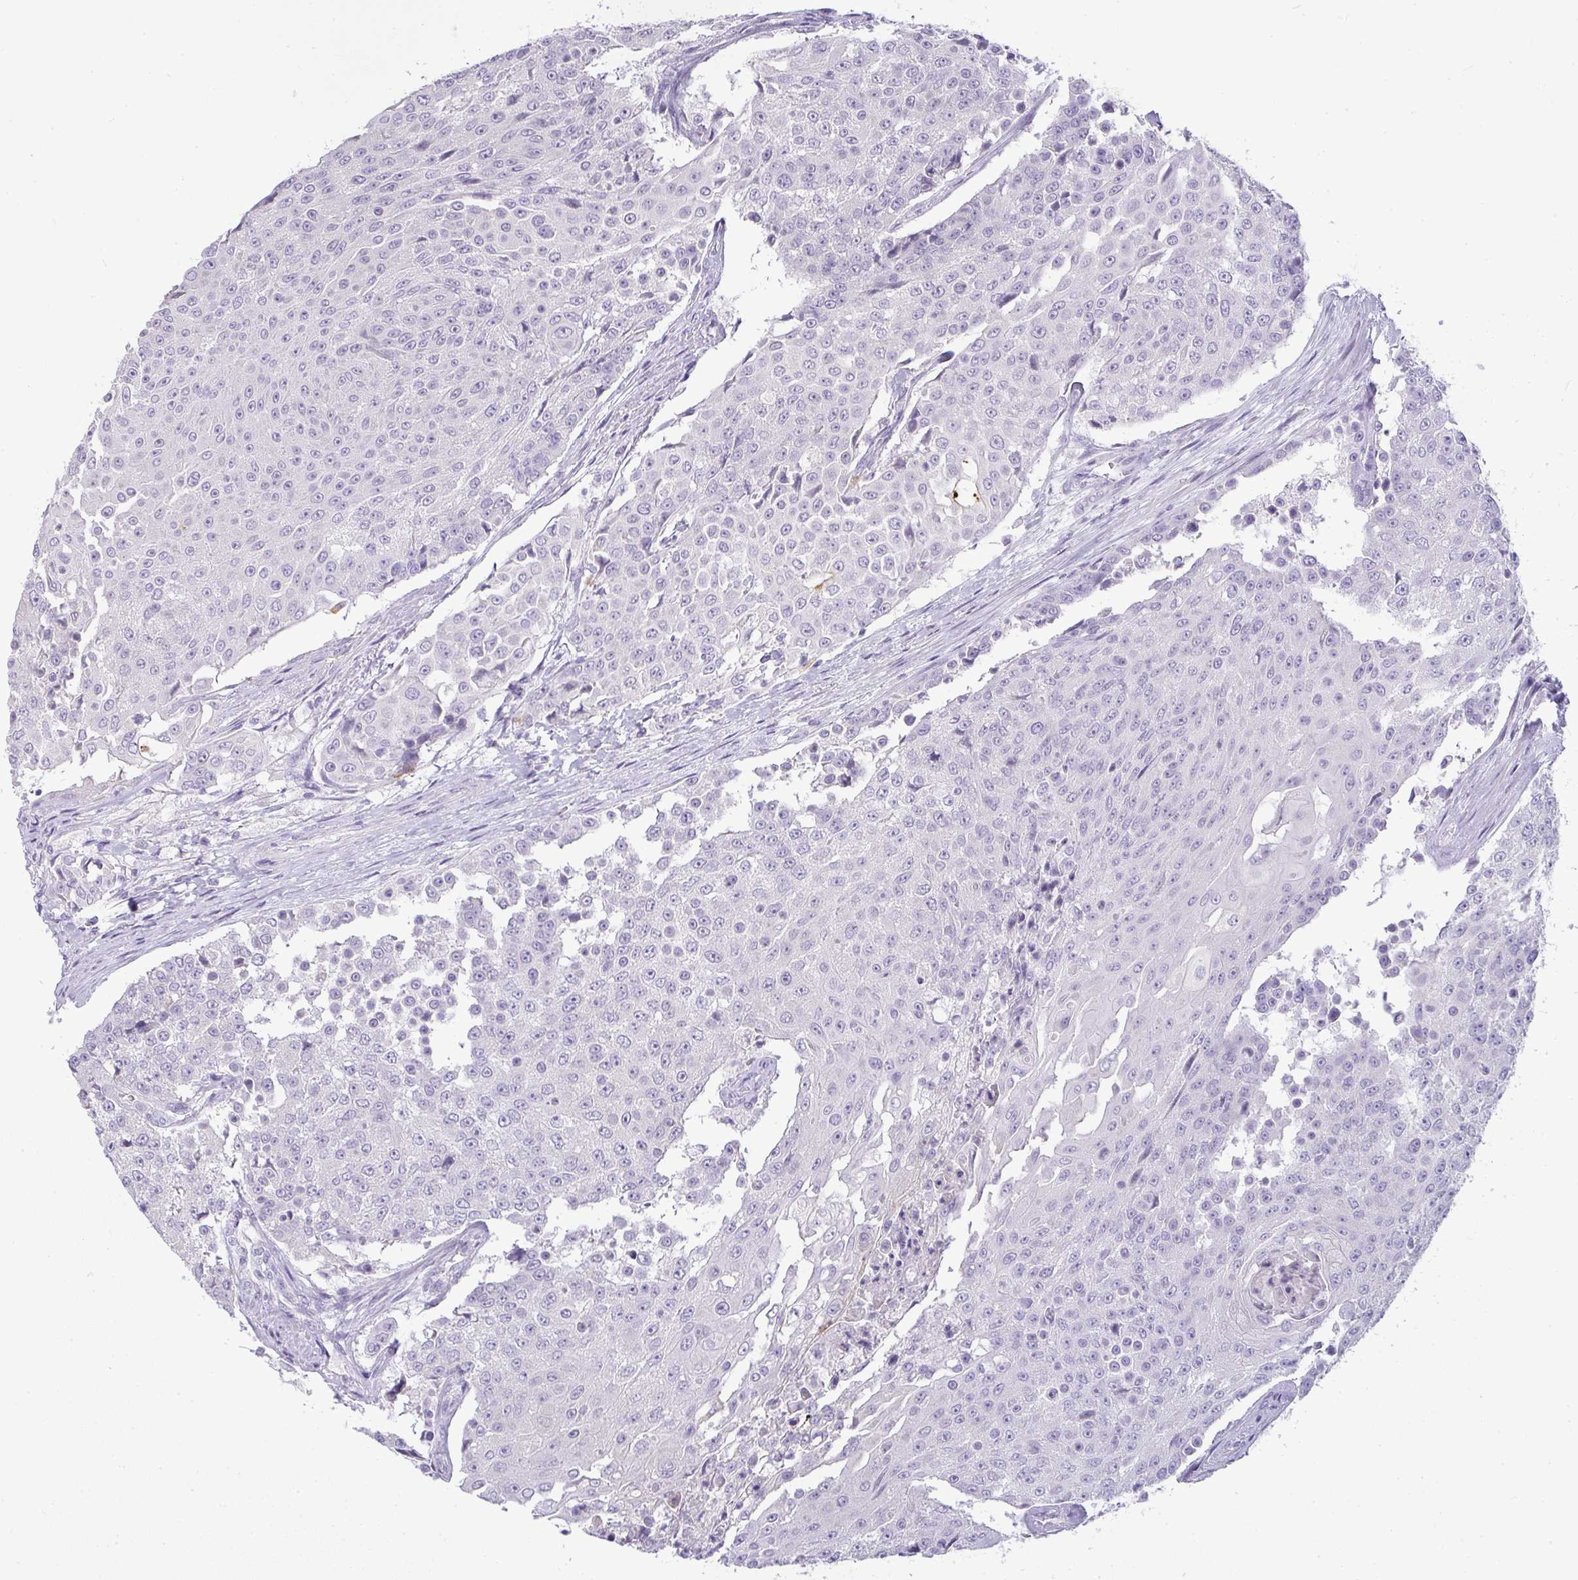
{"staining": {"intensity": "negative", "quantity": "none", "location": "none"}, "tissue": "urothelial cancer", "cell_type": "Tumor cells", "image_type": "cancer", "snomed": [{"axis": "morphology", "description": "Urothelial carcinoma, High grade"}, {"axis": "topography", "description": "Urinary bladder"}], "caption": "This is an IHC photomicrograph of high-grade urothelial carcinoma. There is no expression in tumor cells.", "gene": "LIPE", "patient": {"sex": "female", "age": 63}}